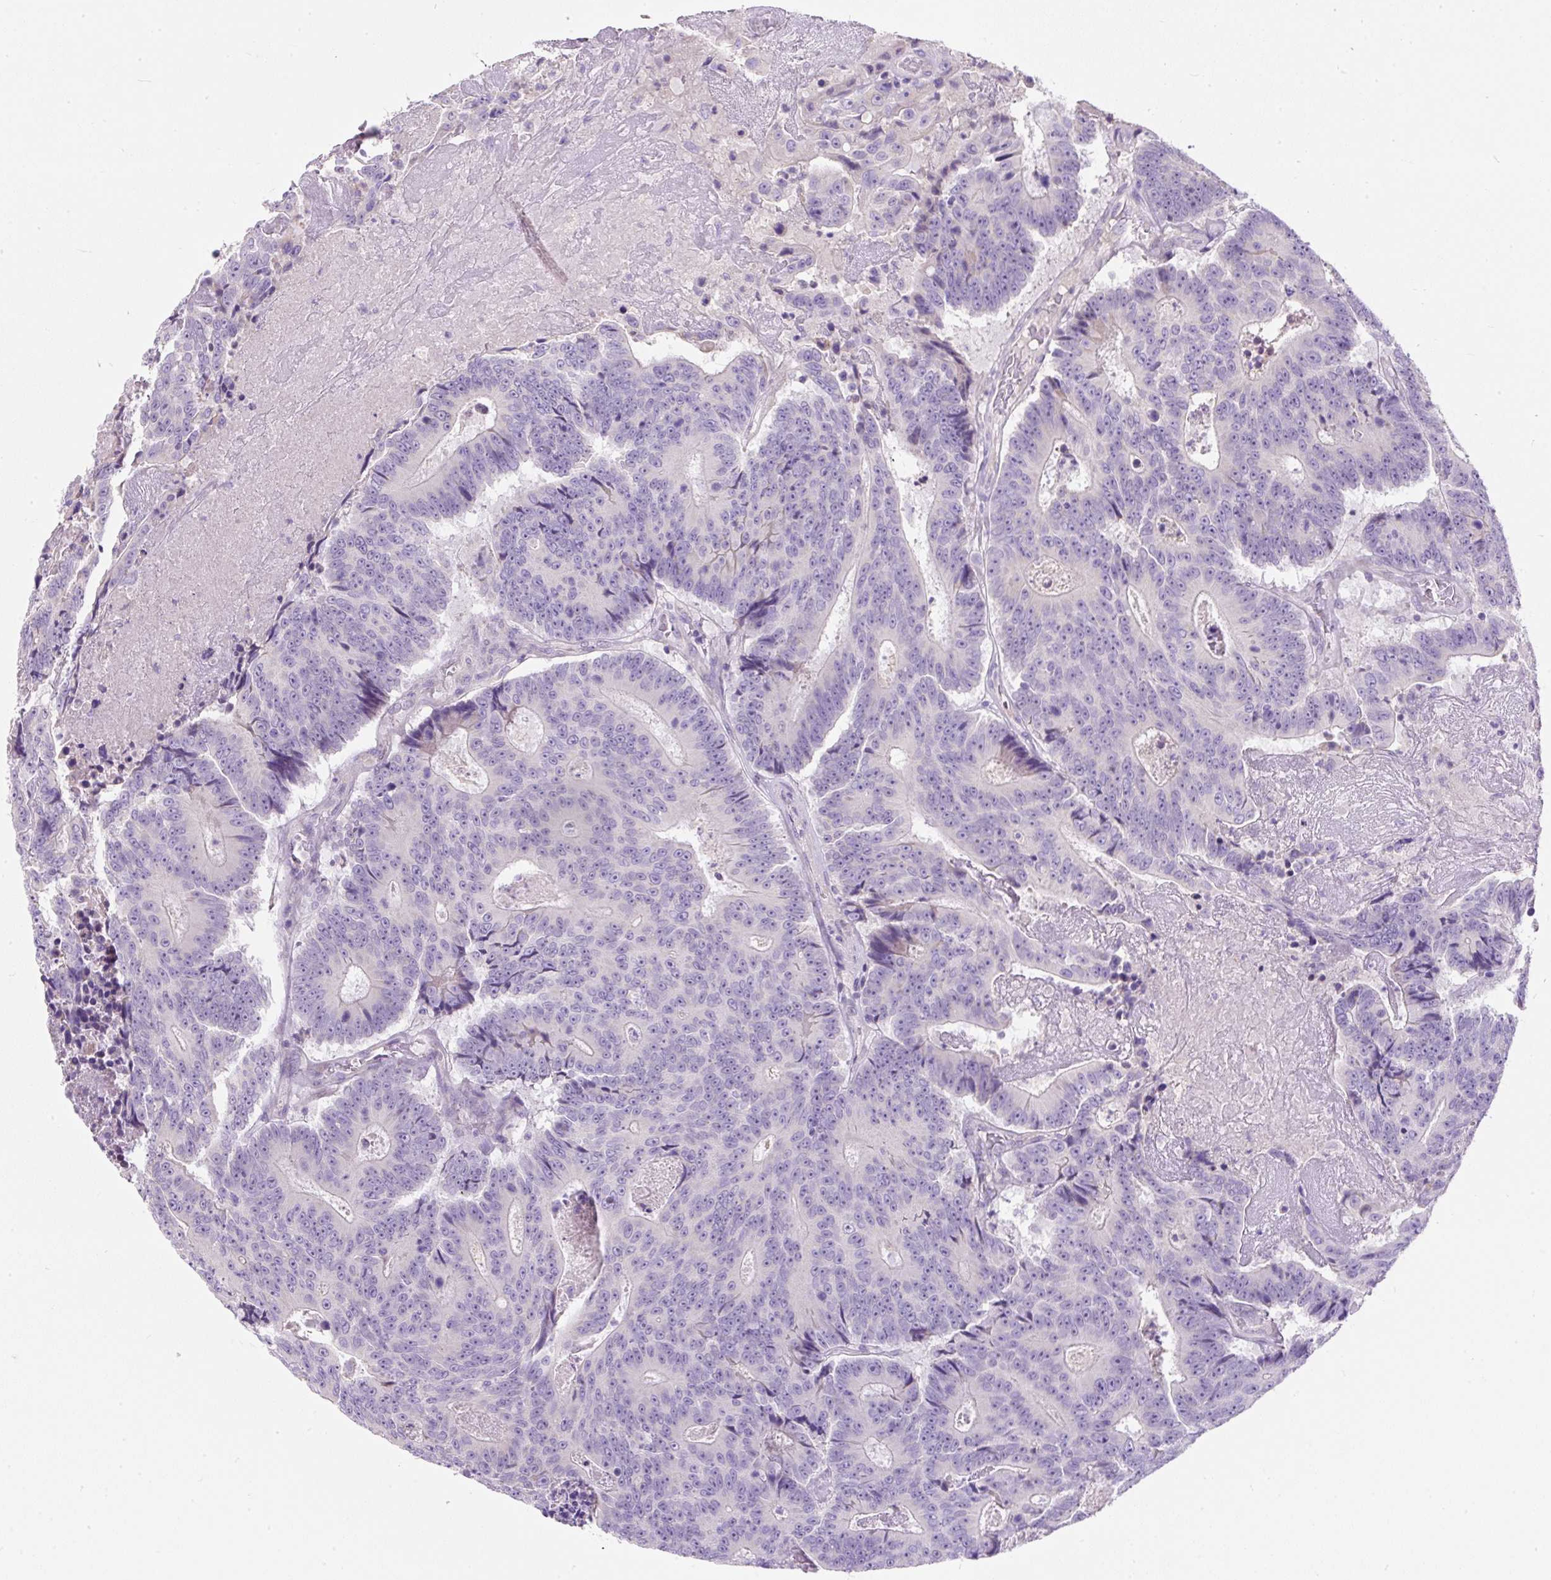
{"staining": {"intensity": "negative", "quantity": "none", "location": "none"}, "tissue": "colorectal cancer", "cell_type": "Tumor cells", "image_type": "cancer", "snomed": [{"axis": "morphology", "description": "Adenocarcinoma, NOS"}, {"axis": "topography", "description": "Colon"}], "caption": "This photomicrograph is of colorectal cancer (adenocarcinoma) stained with immunohistochemistry (IHC) to label a protein in brown with the nuclei are counter-stained blue. There is no staining in tumor cells.", "gene": "SUSD5", "patient": {"sex": "male", "age": 83}}